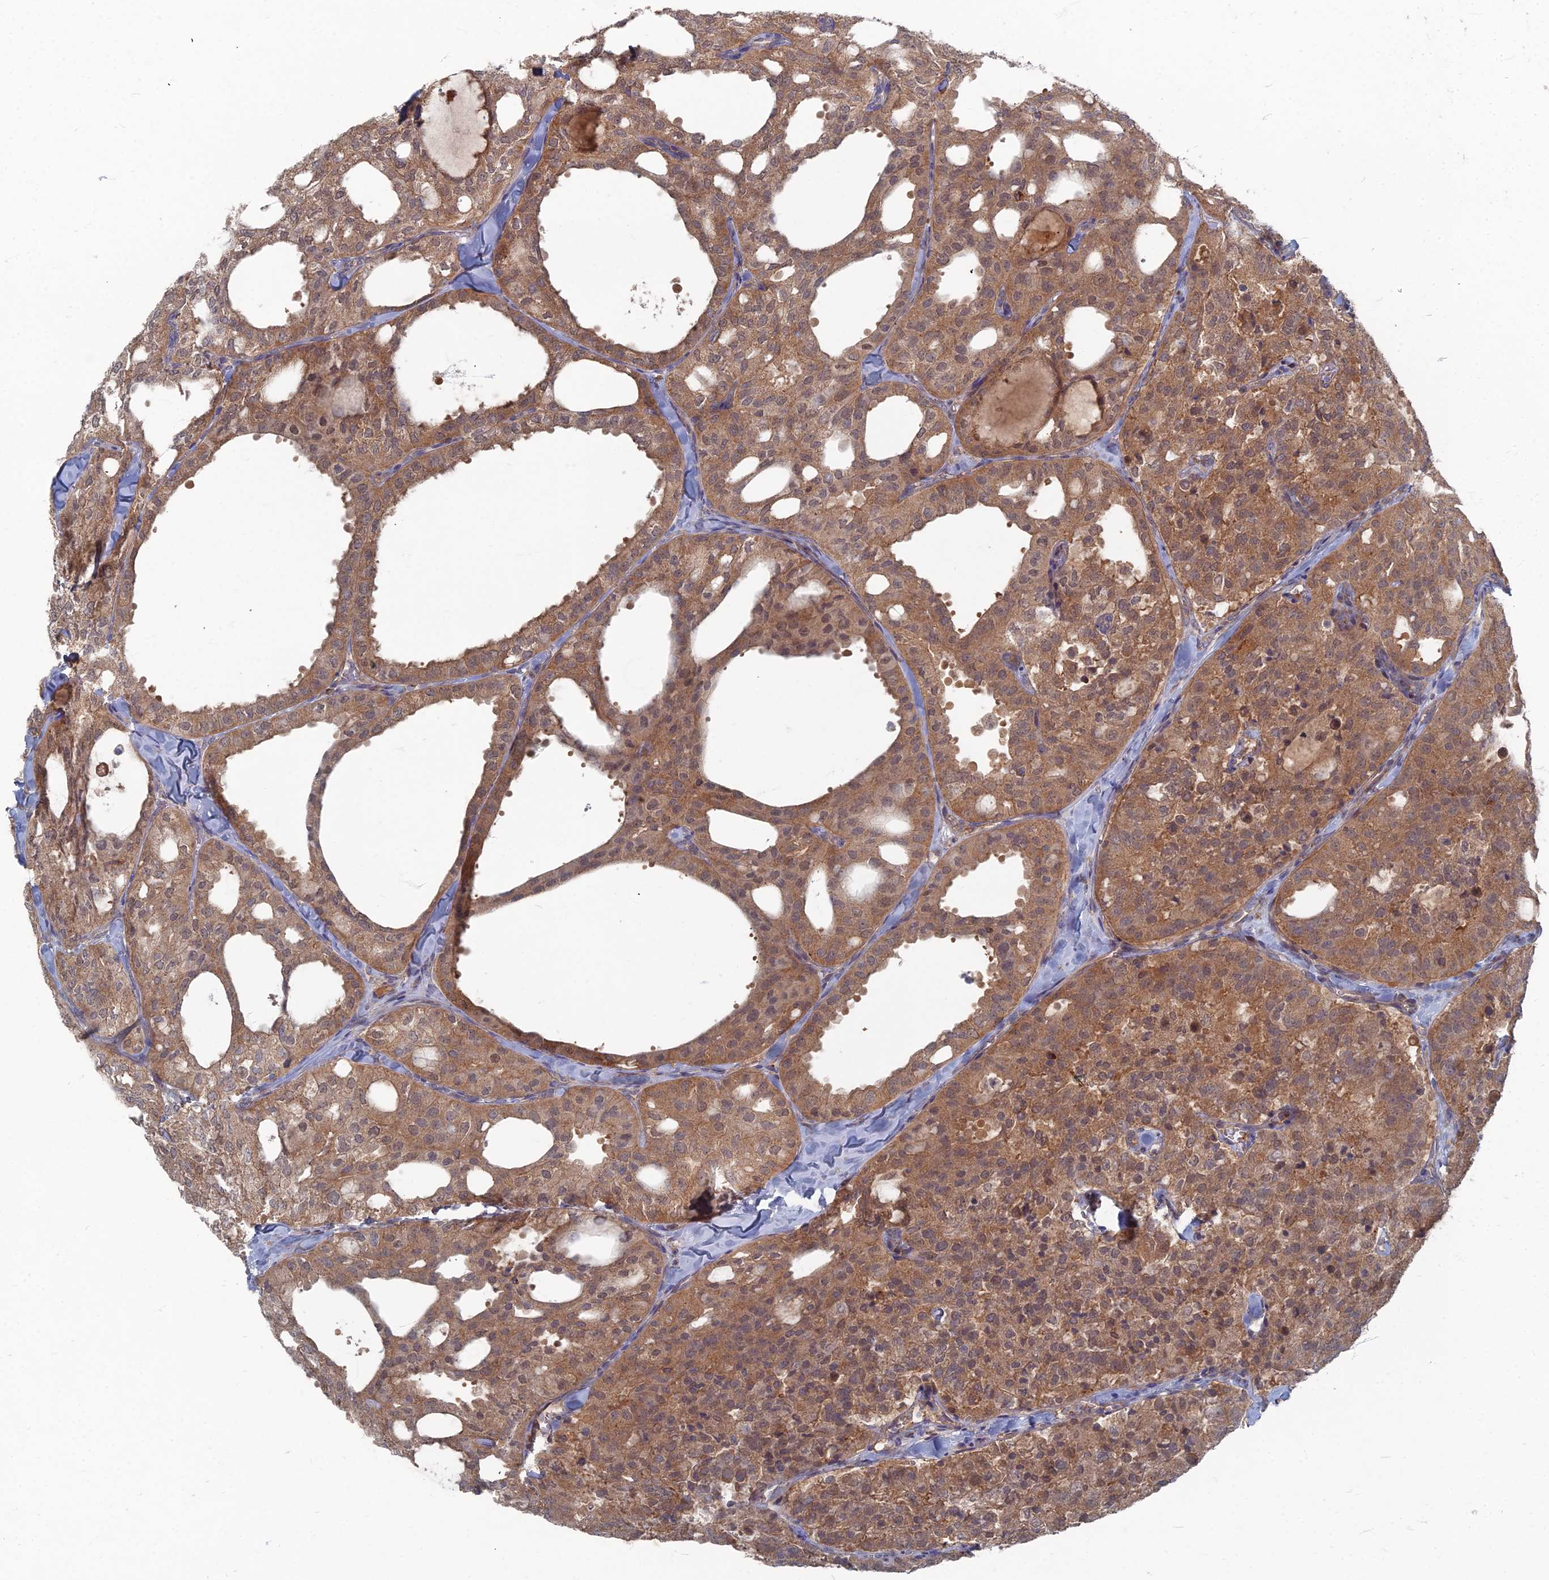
{"staining": {"intensity": "moderate", "quantity": ">75%", "location": "cytoplasmic/membranous,nuclear"}, "tissue": "thyroid cancer", "cell_type": "Tumor cells", "image_type": "cancer", "snomed": [{"axis": "morphology", "description": "Follicular adenoma carcinoma, NOS"}, {"axis": "topography", "description": "Thyroid gland"}], "caption": "DAB (3,3'-diaminobenzidine) immunohistochemical staining of human follicular adenoma carcinoma (thyroid) exhibits moderate cytoplasmic/membranous and nuclear protein positivity in about >75% of tumor cells.", "gene": "PPCDC", "patient": {"sex": "male", "age": 75}}